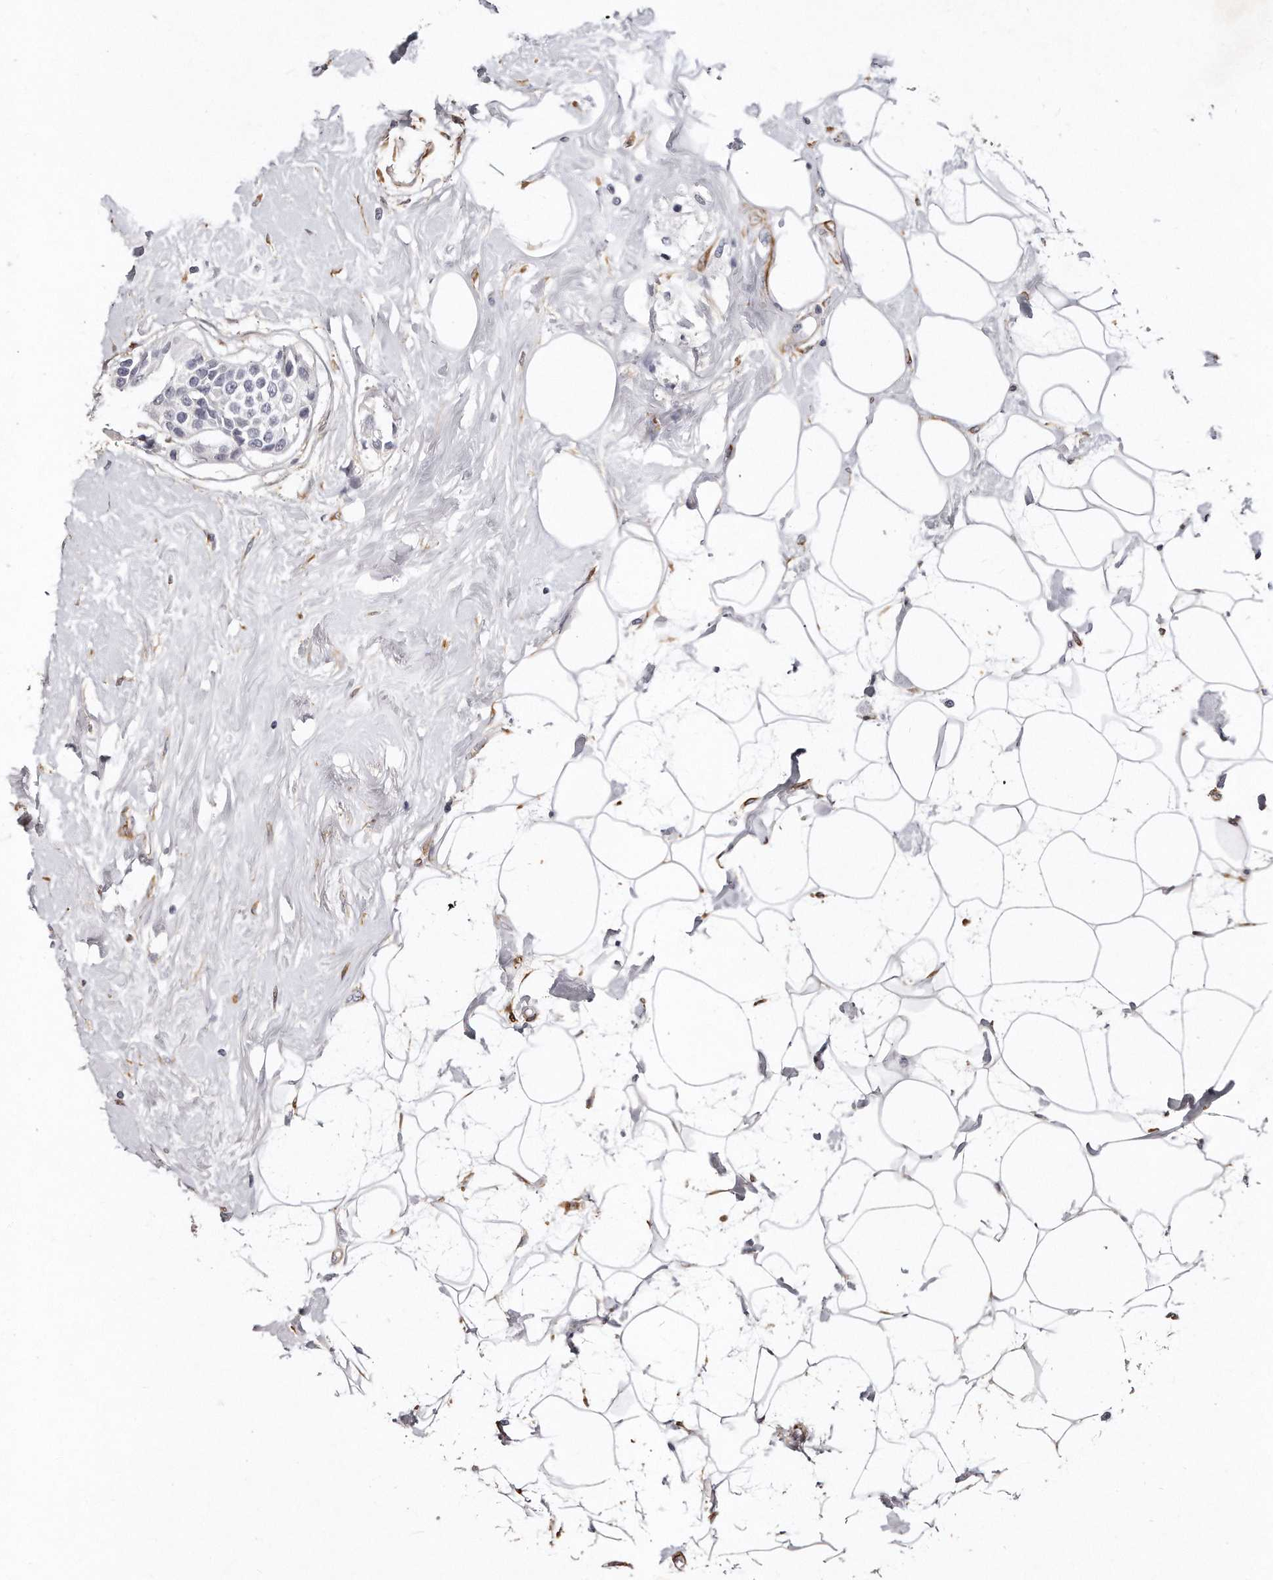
{"staining": {"intensity": "negative", "quantity": "none", "location": "none"}, "tissue": "breast cancer", "cell_type": "Tumor cells", "image_type": "cancer", "snomed": [{"axis": "morphology", "description": "Normal tissue, NOS"}, {"axis": "morphology", "description": "Duct carcinoma"}, {"axis": "topography", "description": "Breast"}], "caption": "IHC histopathology image of neoplastic tissue: human invasive ductal carcinoma (breast) stained with DAB (3,3'-diaminobenzidine) demonstrates no significant protein expression in tumor cells. Brightfield microscopy of immunohistochemistry (IHC) stained with DAB (3,3'-diaminobenzidine) (brown) and hematoxylin (blue), captured at high magnification.", "gene": "LMOD1", "patient": {"sex": "female", "age": 39}}